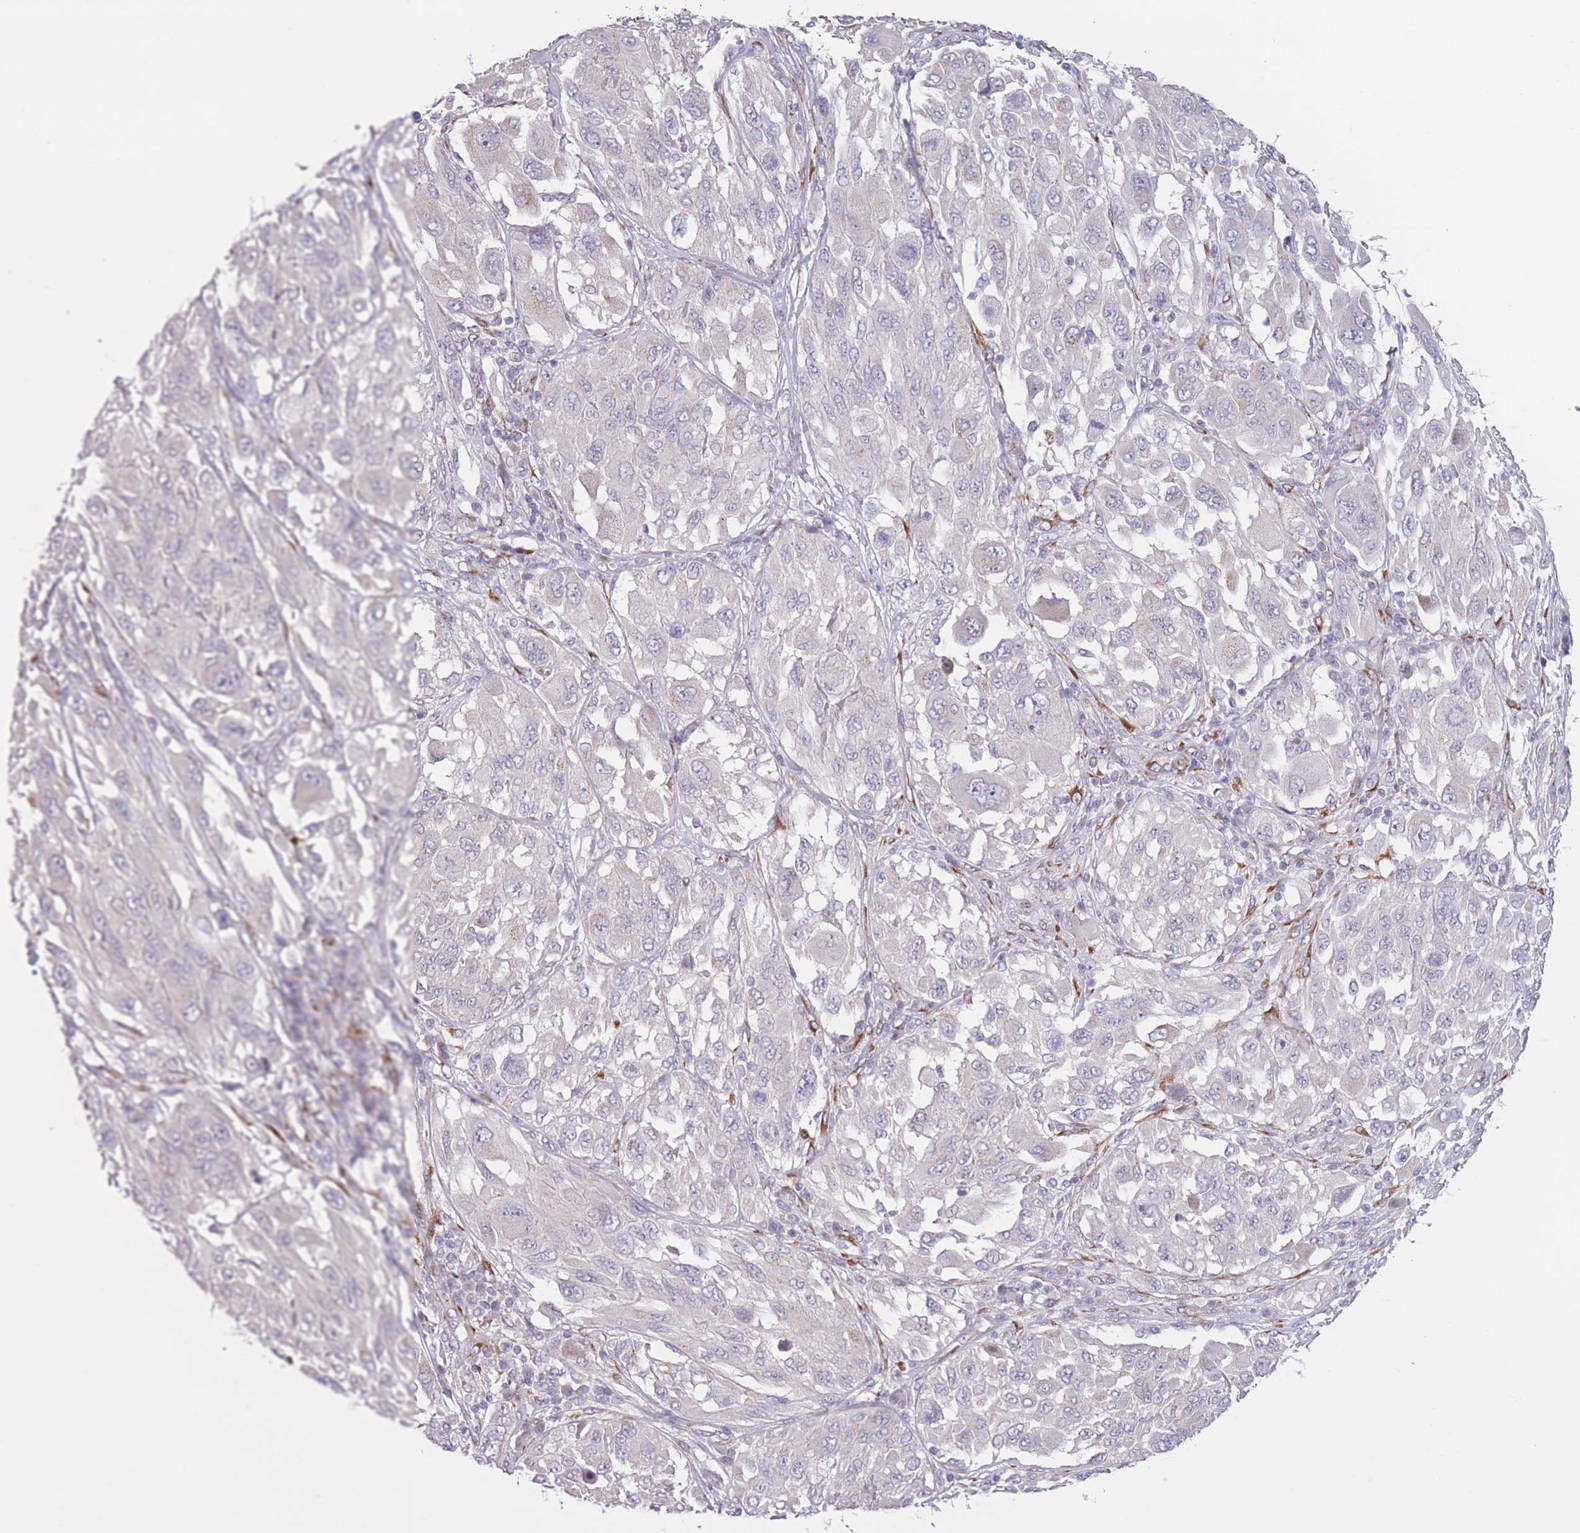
{"staining": {"intensity": "negative", "quantity": "none", "location": "none"}, "tissue": "melanoma", "cell_type": "Tumor cells", "image_type": "cancer", "snomed": [{"axis": "morphology", "description": "Malignant melanoma, NOS"}, {"axis": "topography", "description": "Skin"}], "caption": "The photomicrograph shows no staining of tumor cells in melanoma. The staining was performed using DAB (3,3'-diaminobenzidine) to visualize the protein expression in brown, while the nuclei were stained in blue with hematoxylin (Magnification: 20x).", "gene": "CCNQ", "patient": {"sex": "female", "age": 91}}